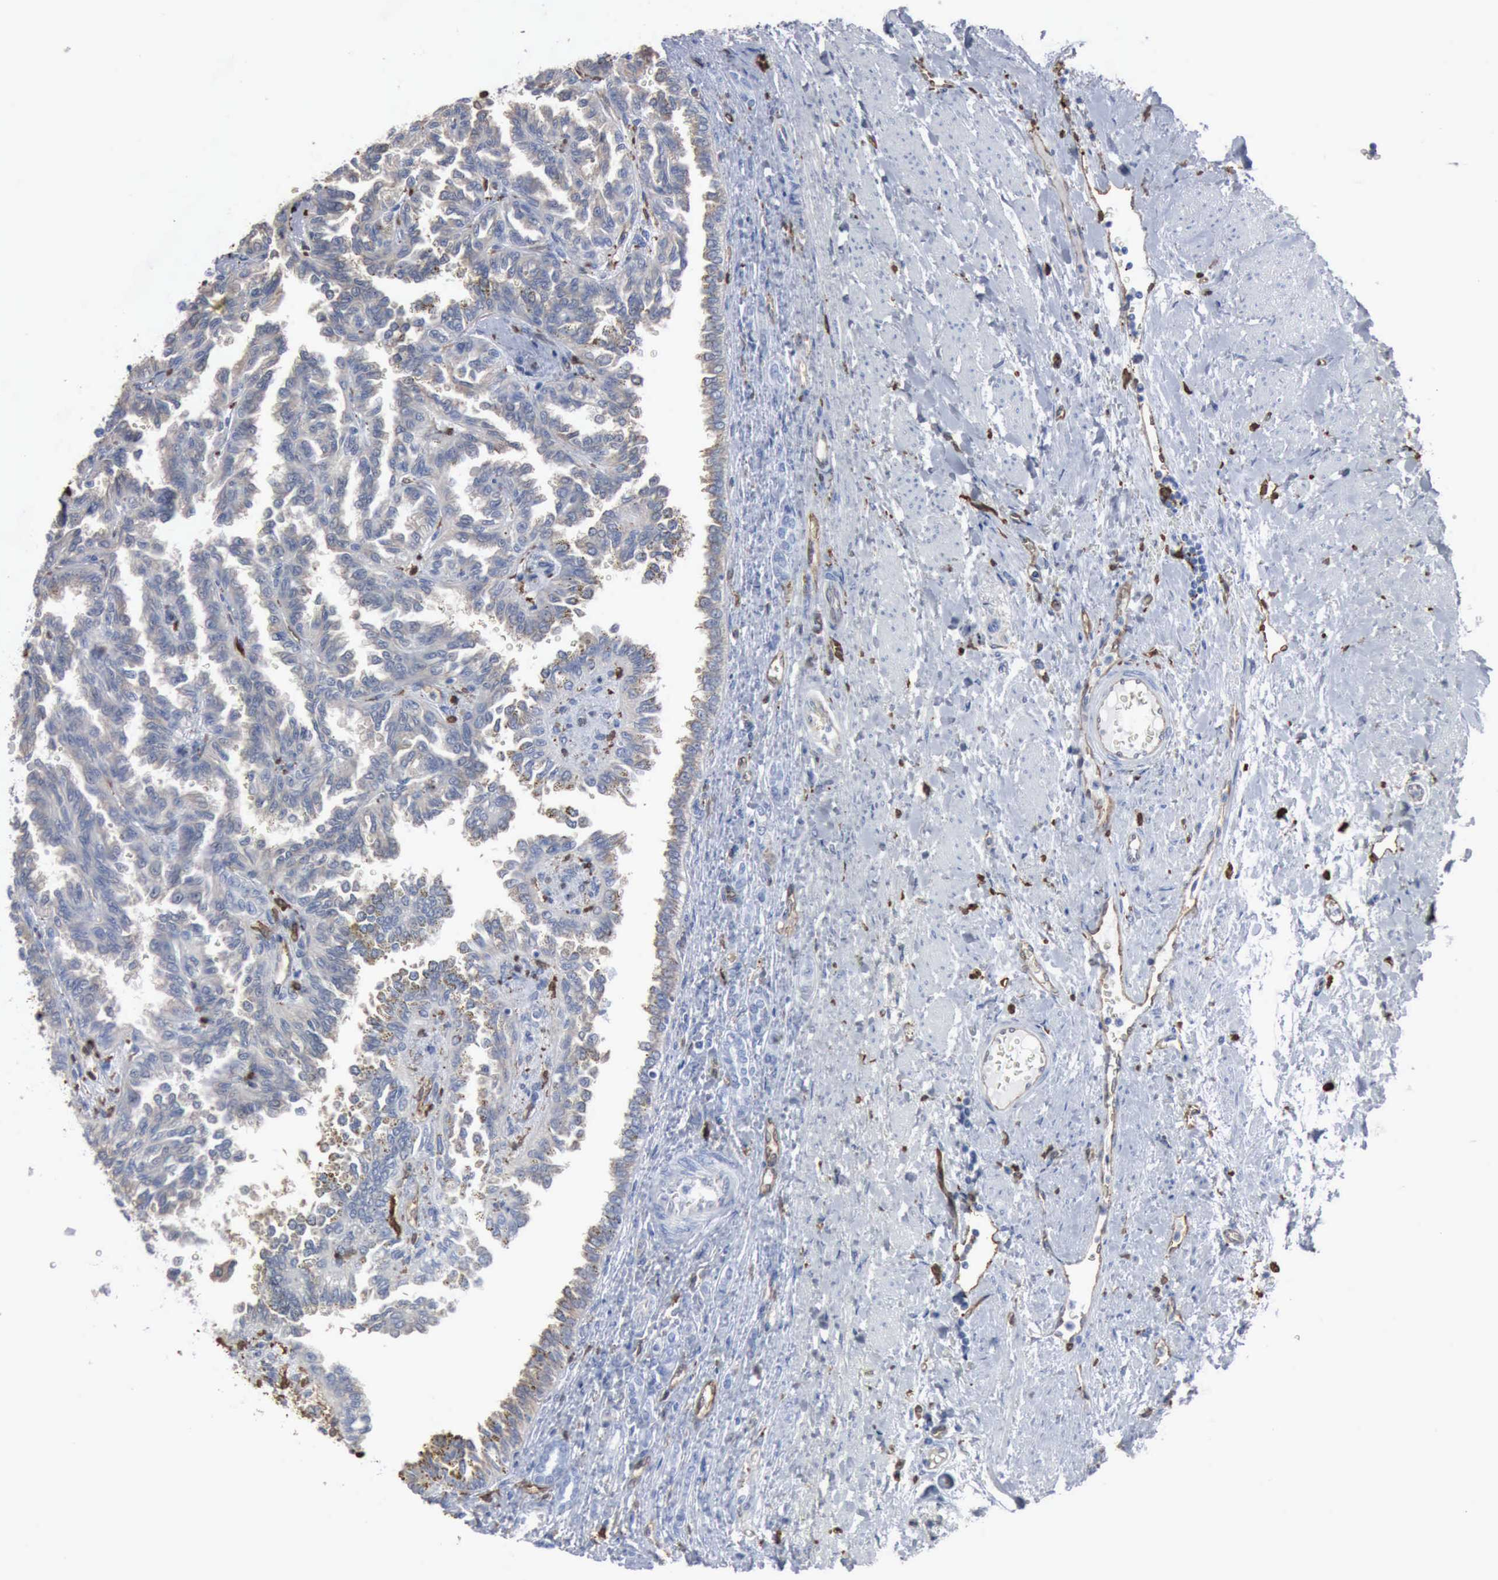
{"staining": {"intensity": "weak", "quantity": "25%-75%", "location": "cytoplasmic/membranous"}, "tissue": "renal cancer", "cell_type": "Tumor cells", "image_type": "cancer", "snomed": [{"axis": "morphology", "description": "Inflammation, NOS"}, {"axis": "morphology", "description": "Adenocarcinoma, NOS"}, {"axis": "topography", "description": "Kidney"}], "caption": "Tumor cells show low levels of weak cytoplasmic/membranous staining in approximately 25%-75% of cells in renal cancer. (Stains: DAB in brown, nuclei in blue, Microscopy: brightfield microscopy at high magnification).", "gene": "FSCN1", "patient": {"sex": "male", "age": 68}}